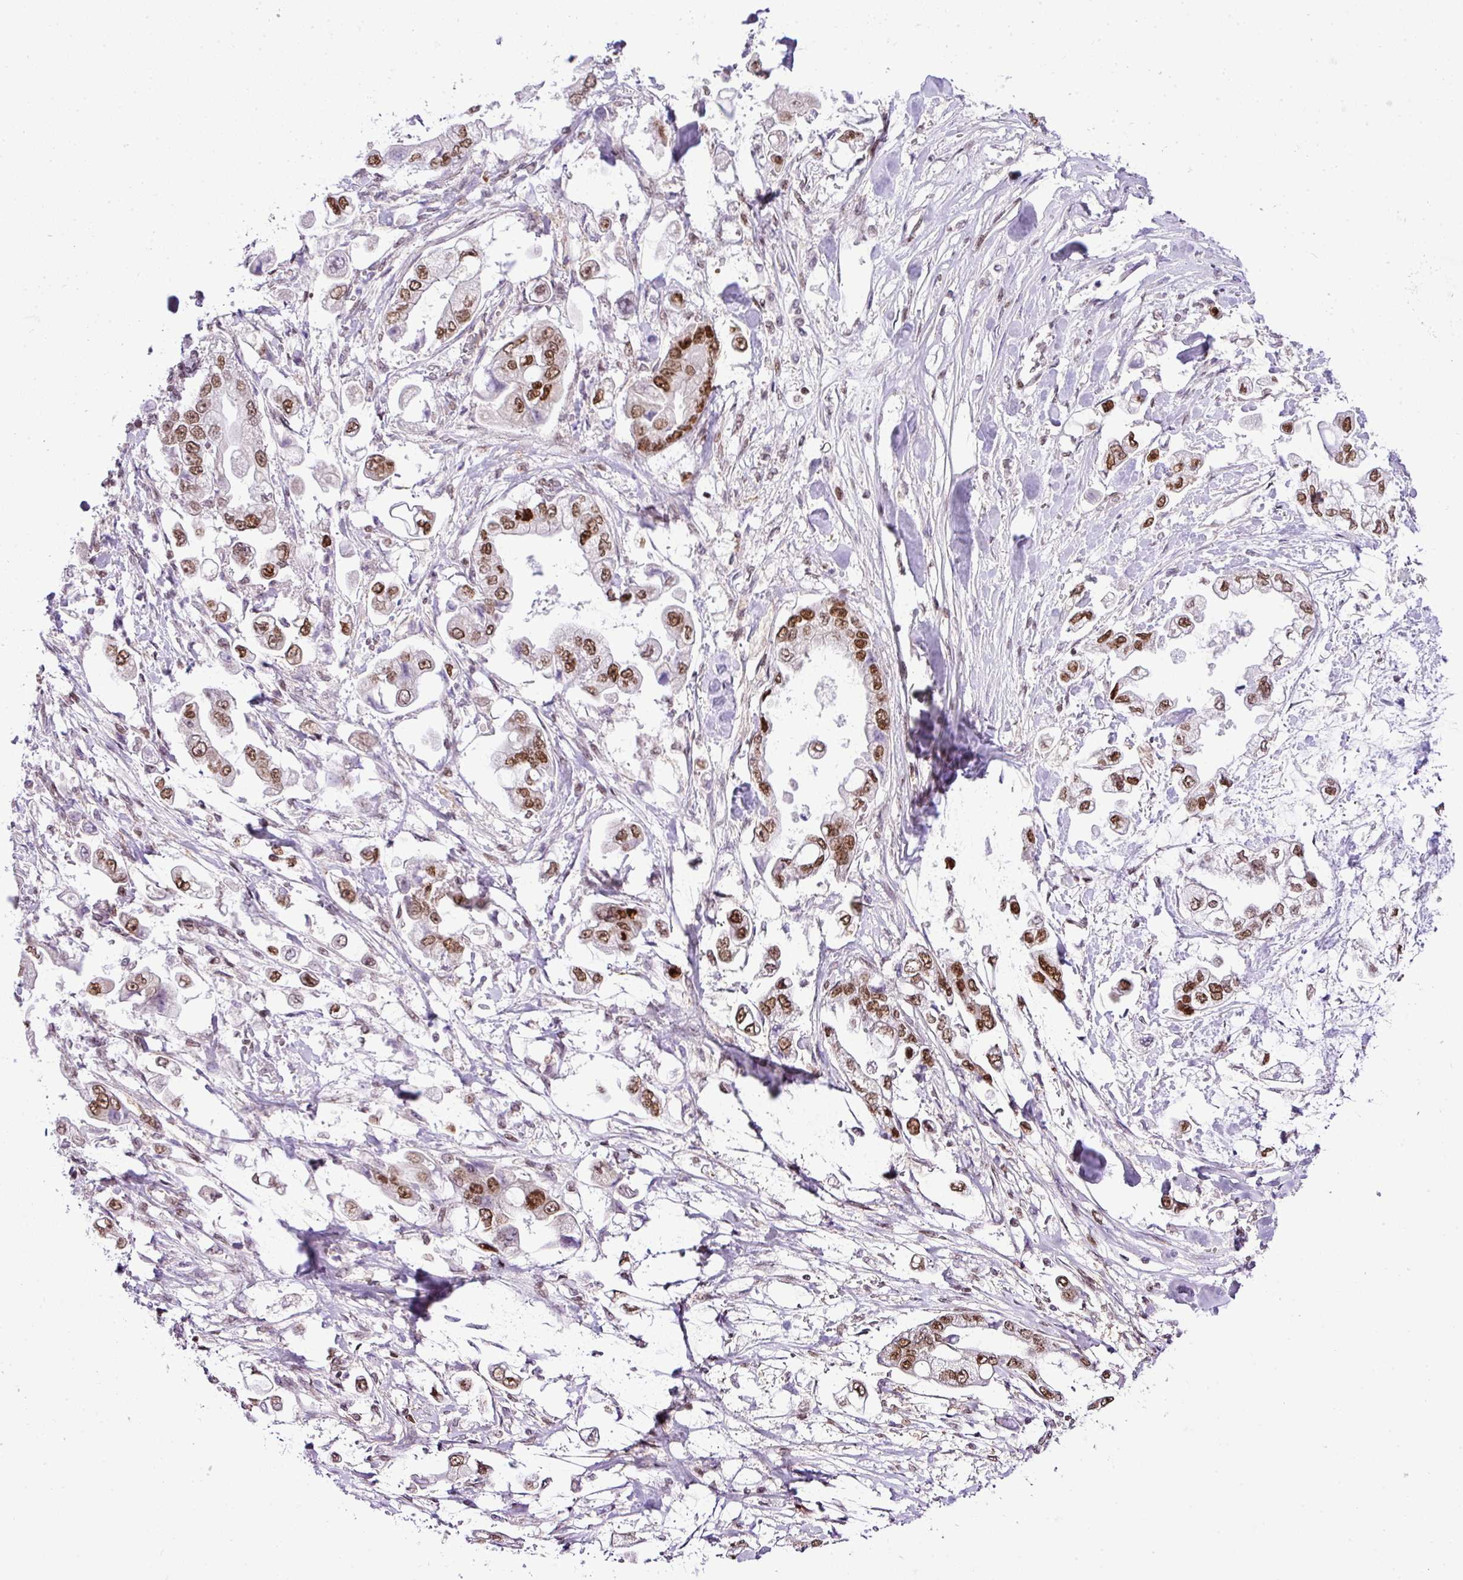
{"staining": {"intensity": "moderate", "quantity": ">75%", "location": "nuclear"}, "tissue": "stomach cancer", "cell_type": "Tumor cells", "image_type": "cancer", "snomed": [{"axis": "morphology", "description": "Adenocarcinoma, NOS"}, {"axis": "topography", "description": "Stomach"}], "caption": "Immunohistochemistry (IHC) image of human stomach cancer (adenocarcinoma) stained for a protein (brown), which reveals medium levels of moderate nuclear positivity in approximately >75% of tumor cells.", "gene": "CCDC137", "patient": {"sex": "male", "age": 62}}